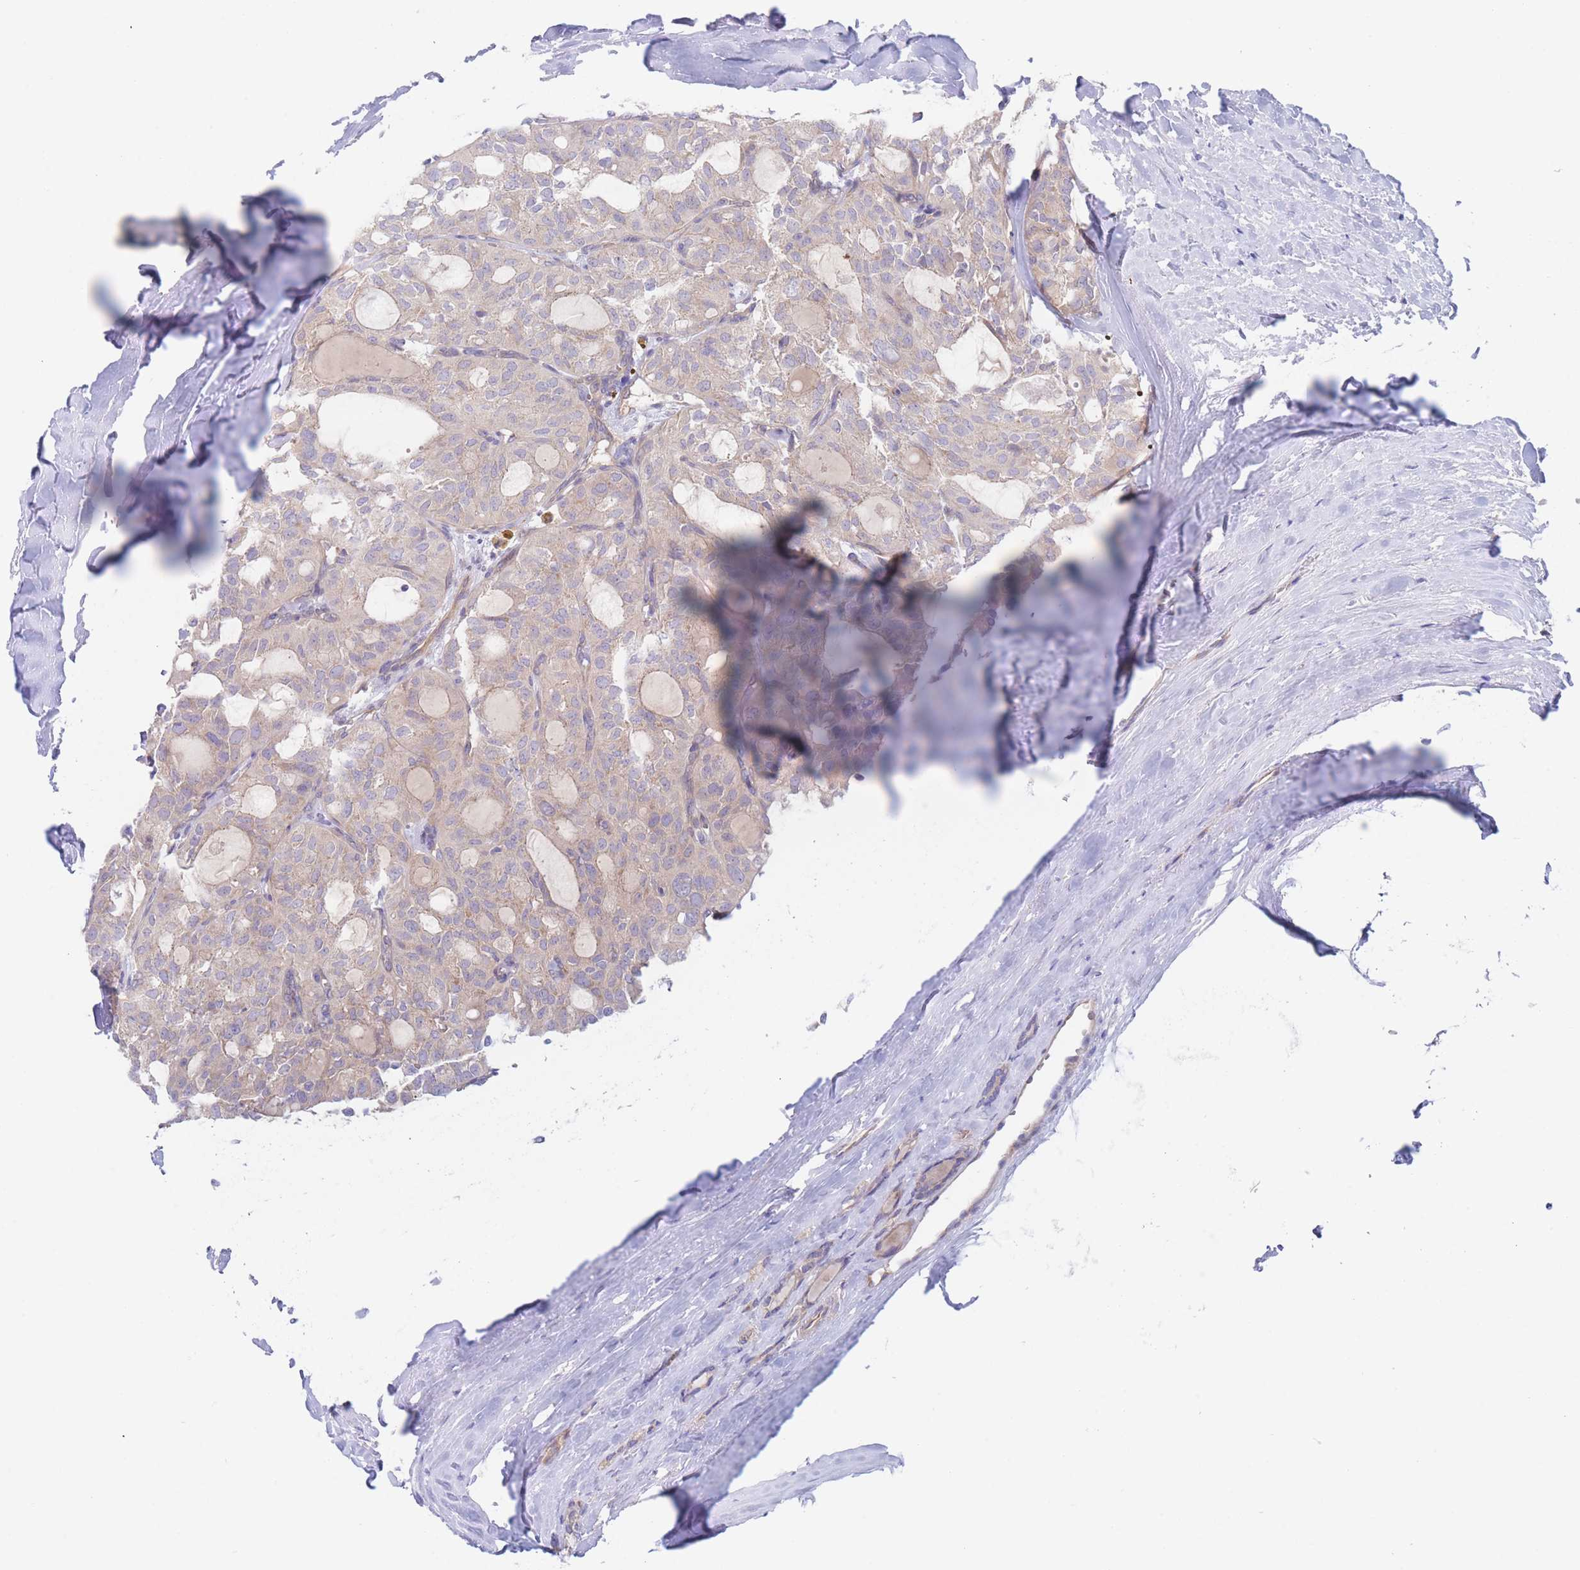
{"staining": {"intensity": "weak", "quantity": "25%-75%", "location": "cytoplasmic/membranous"}, "tissue": "thyroid cancer", "cell_type": "Tumor cells", "image_type": "cancer", "snomed": [{"axis": "morphology", "description": "Follicular adenoma carcinoma, NOS"}, {"axis": "topography", "description": "Thyroid gland"}], "caption": "IHC image of neoplastic tissue: thyroid cancer stained using immunohistochemistry (IHC) displays low levels of weak protein expression localized specifically in the cytoplasmic/membranous of tumor cells, appearing as a cytoplasmic/membranous brown color.", "gene": "ZNF281", "patient": {"sex": "male", "age": 75}}